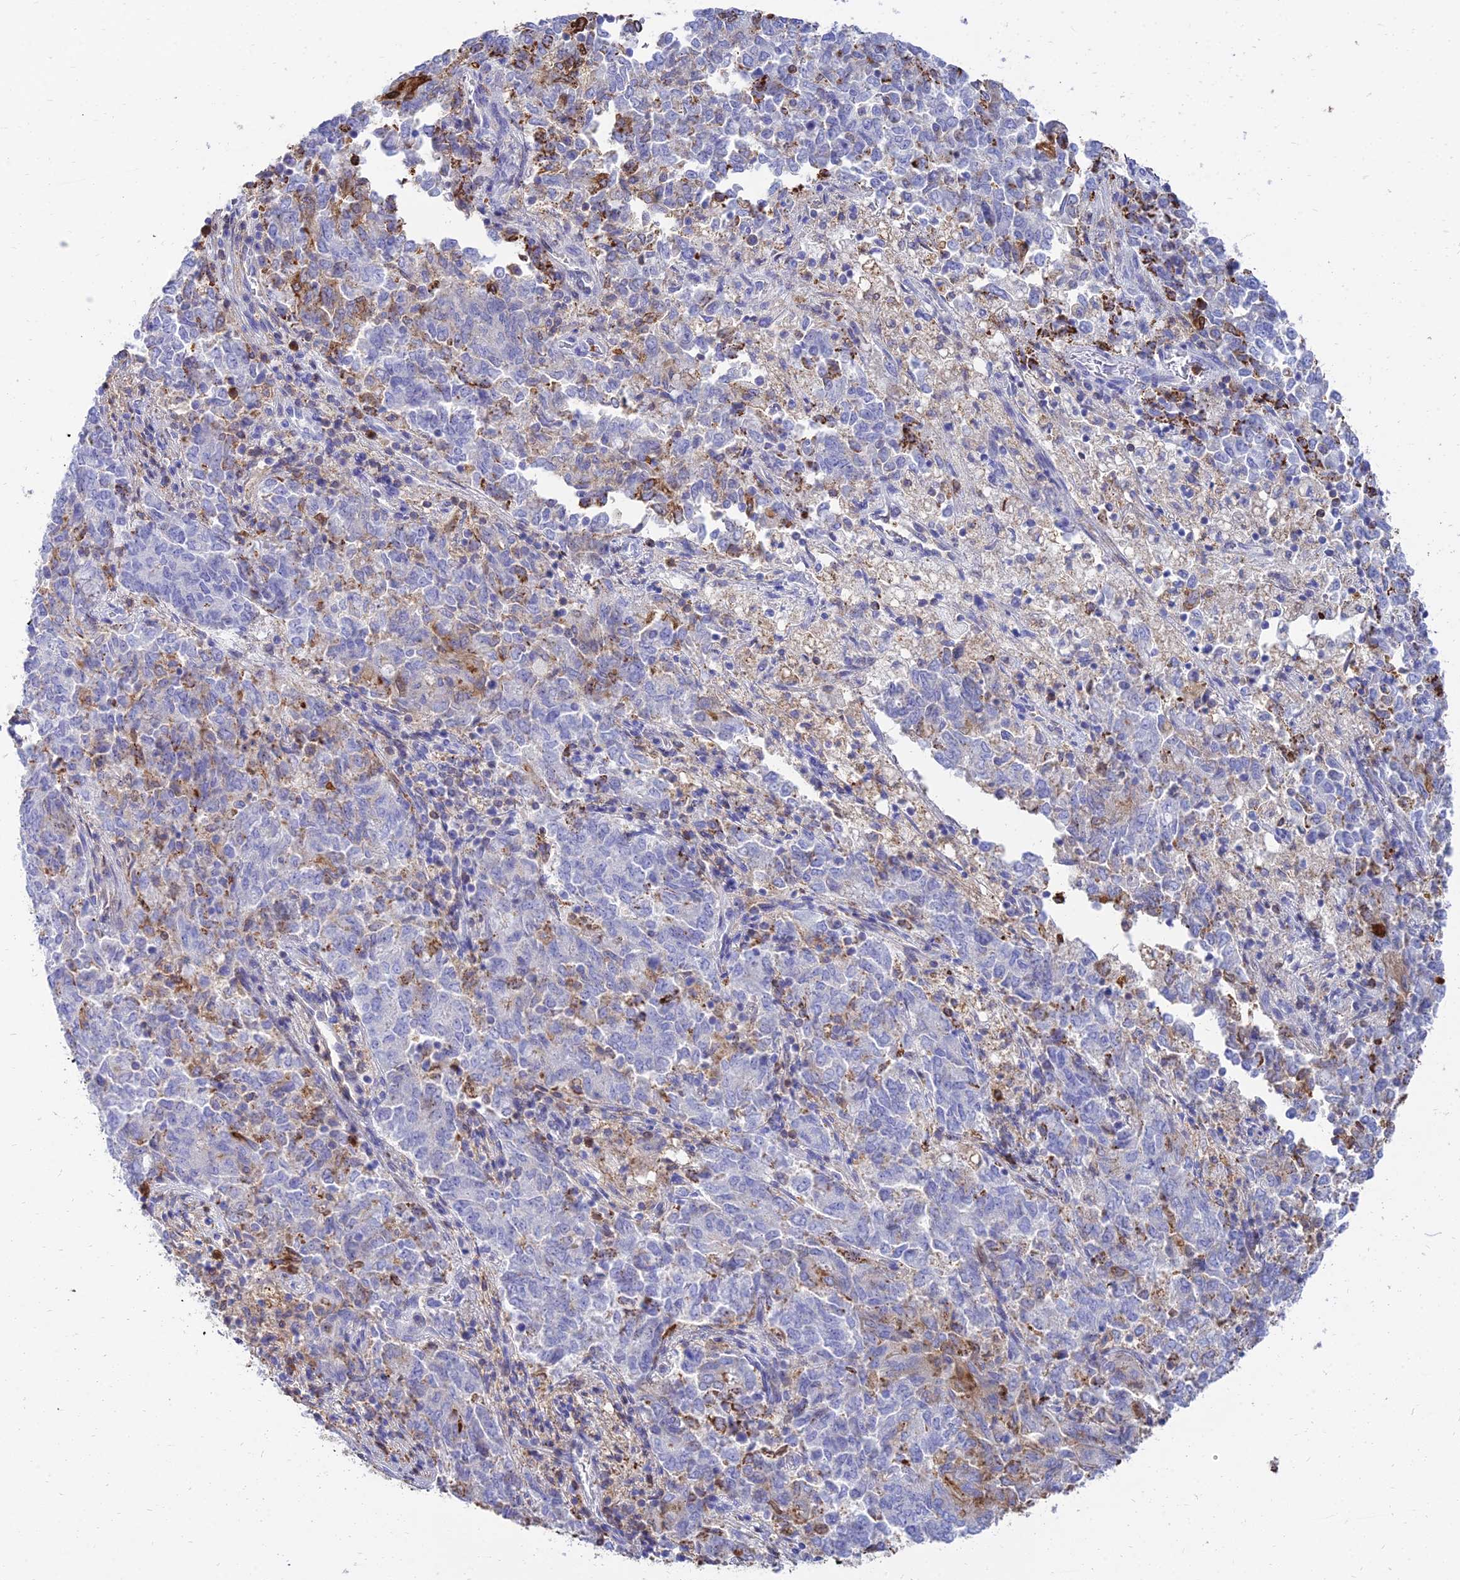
{"staining": {"intensity": "negative", "quantity": "none", "location": "none"}, "tissue": "endometrial cancer", "cell_type": "Tumor cells", "image_type": "cancer", "snomed": [{"axis": "morphology", "description": "Adenocarcinoma, NOS"}, {"axis": "topography", "description": "Endometrium"}], "caption": "Endometrial cancer was stained to show a protein in brown. There is no significant staining in tumor cells.", "gene": "SREK1IP1", "patient": {"sex": "female", "age": 80}}